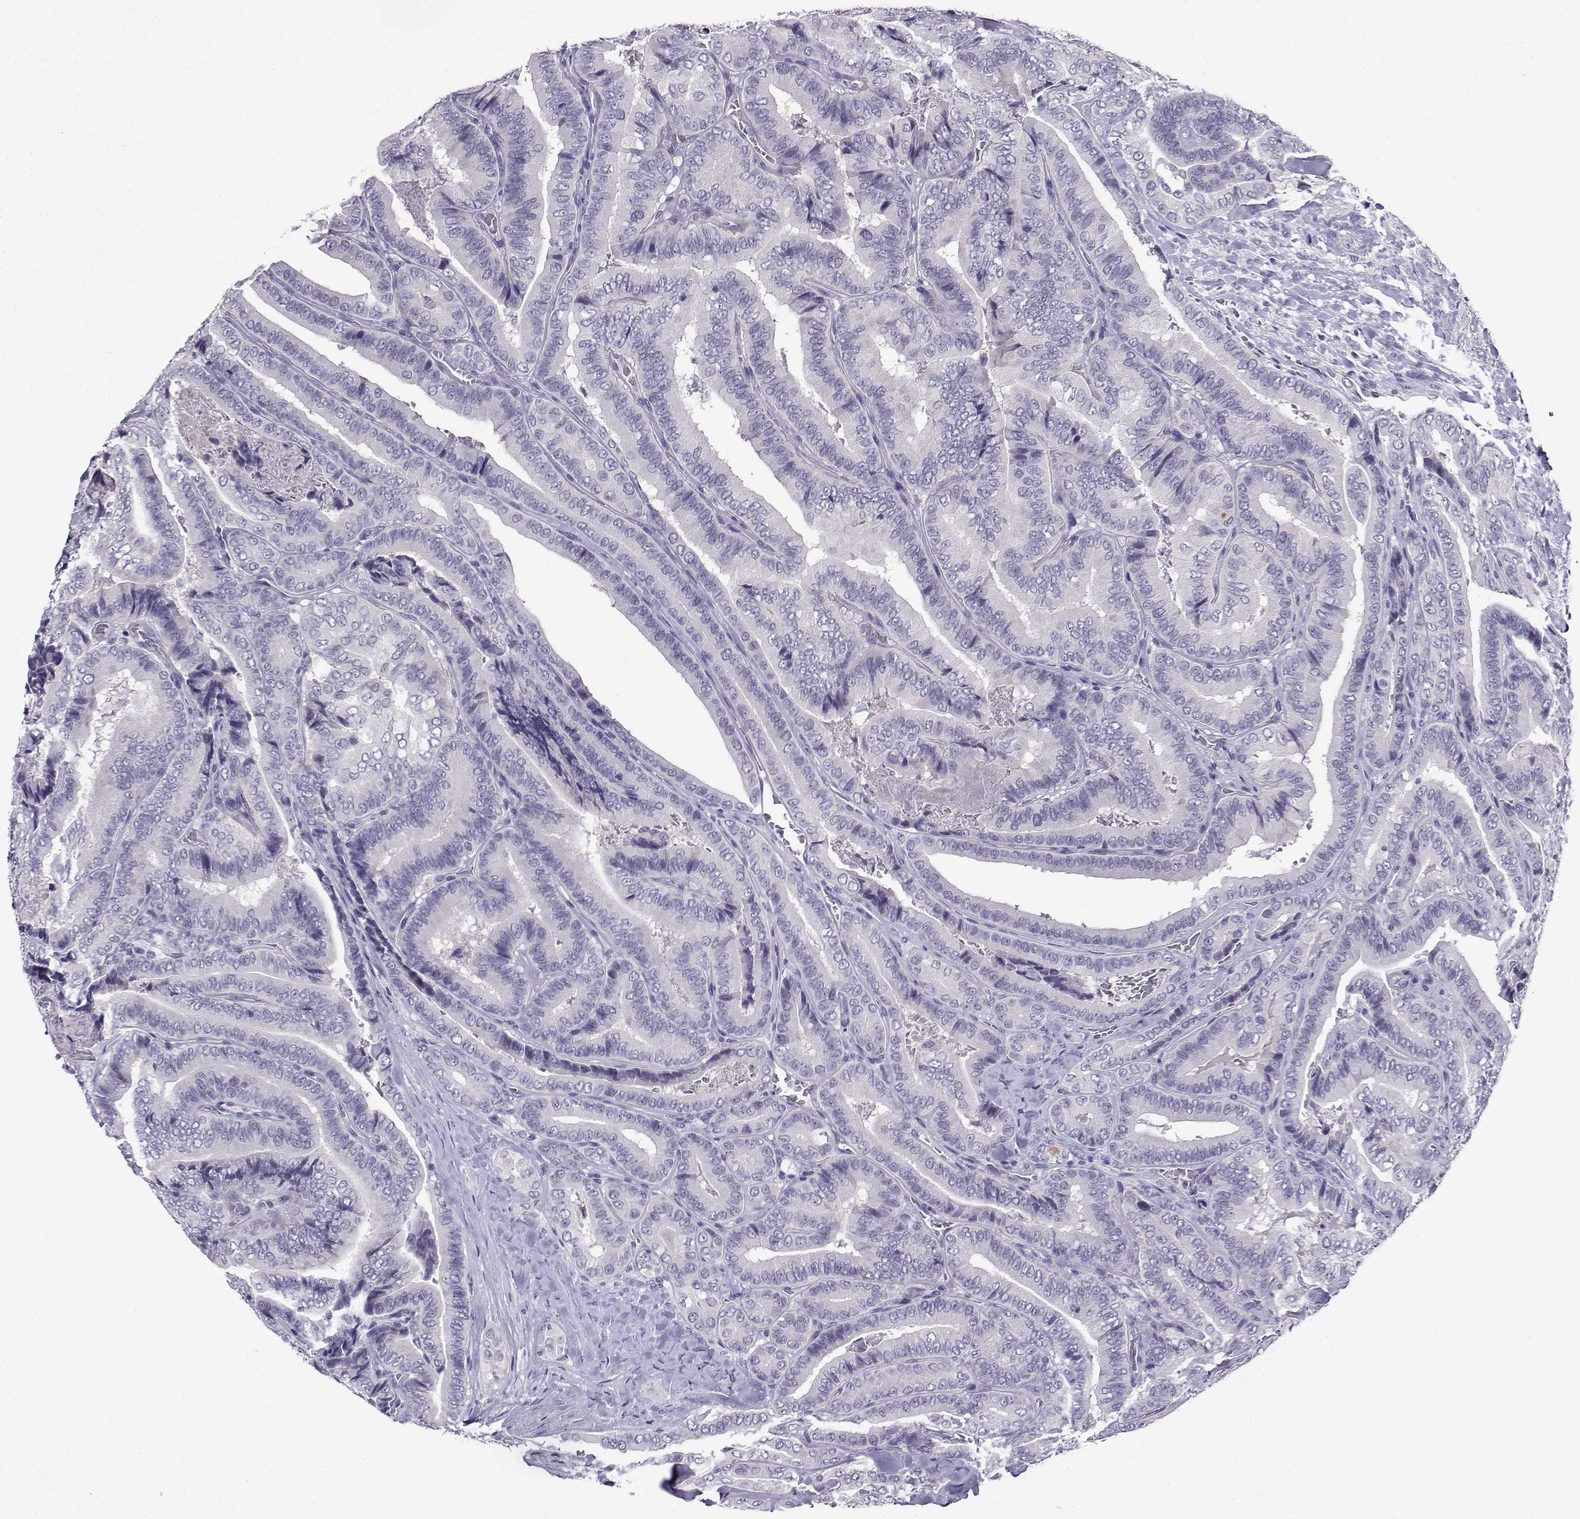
{"staining": {"intensity": "negative", "quantity": "none", "location": "none"}, "tissue": "thyroid cancer", "cell_type": "Tumor cells", "image_type": "cancer", "snomed": [{"axis": "morphology", "description": "Papillary adenocarcinoma, NOS"}, {"axis": "topography", "description": "Thyroid gland"}], "caption": "This is a image of immunohistochemistry staining of thyroid cancer, which shows no positivity in tumor cells.", "gene": "LRFN2", "patient": {"sex": "male", "age": 61}}